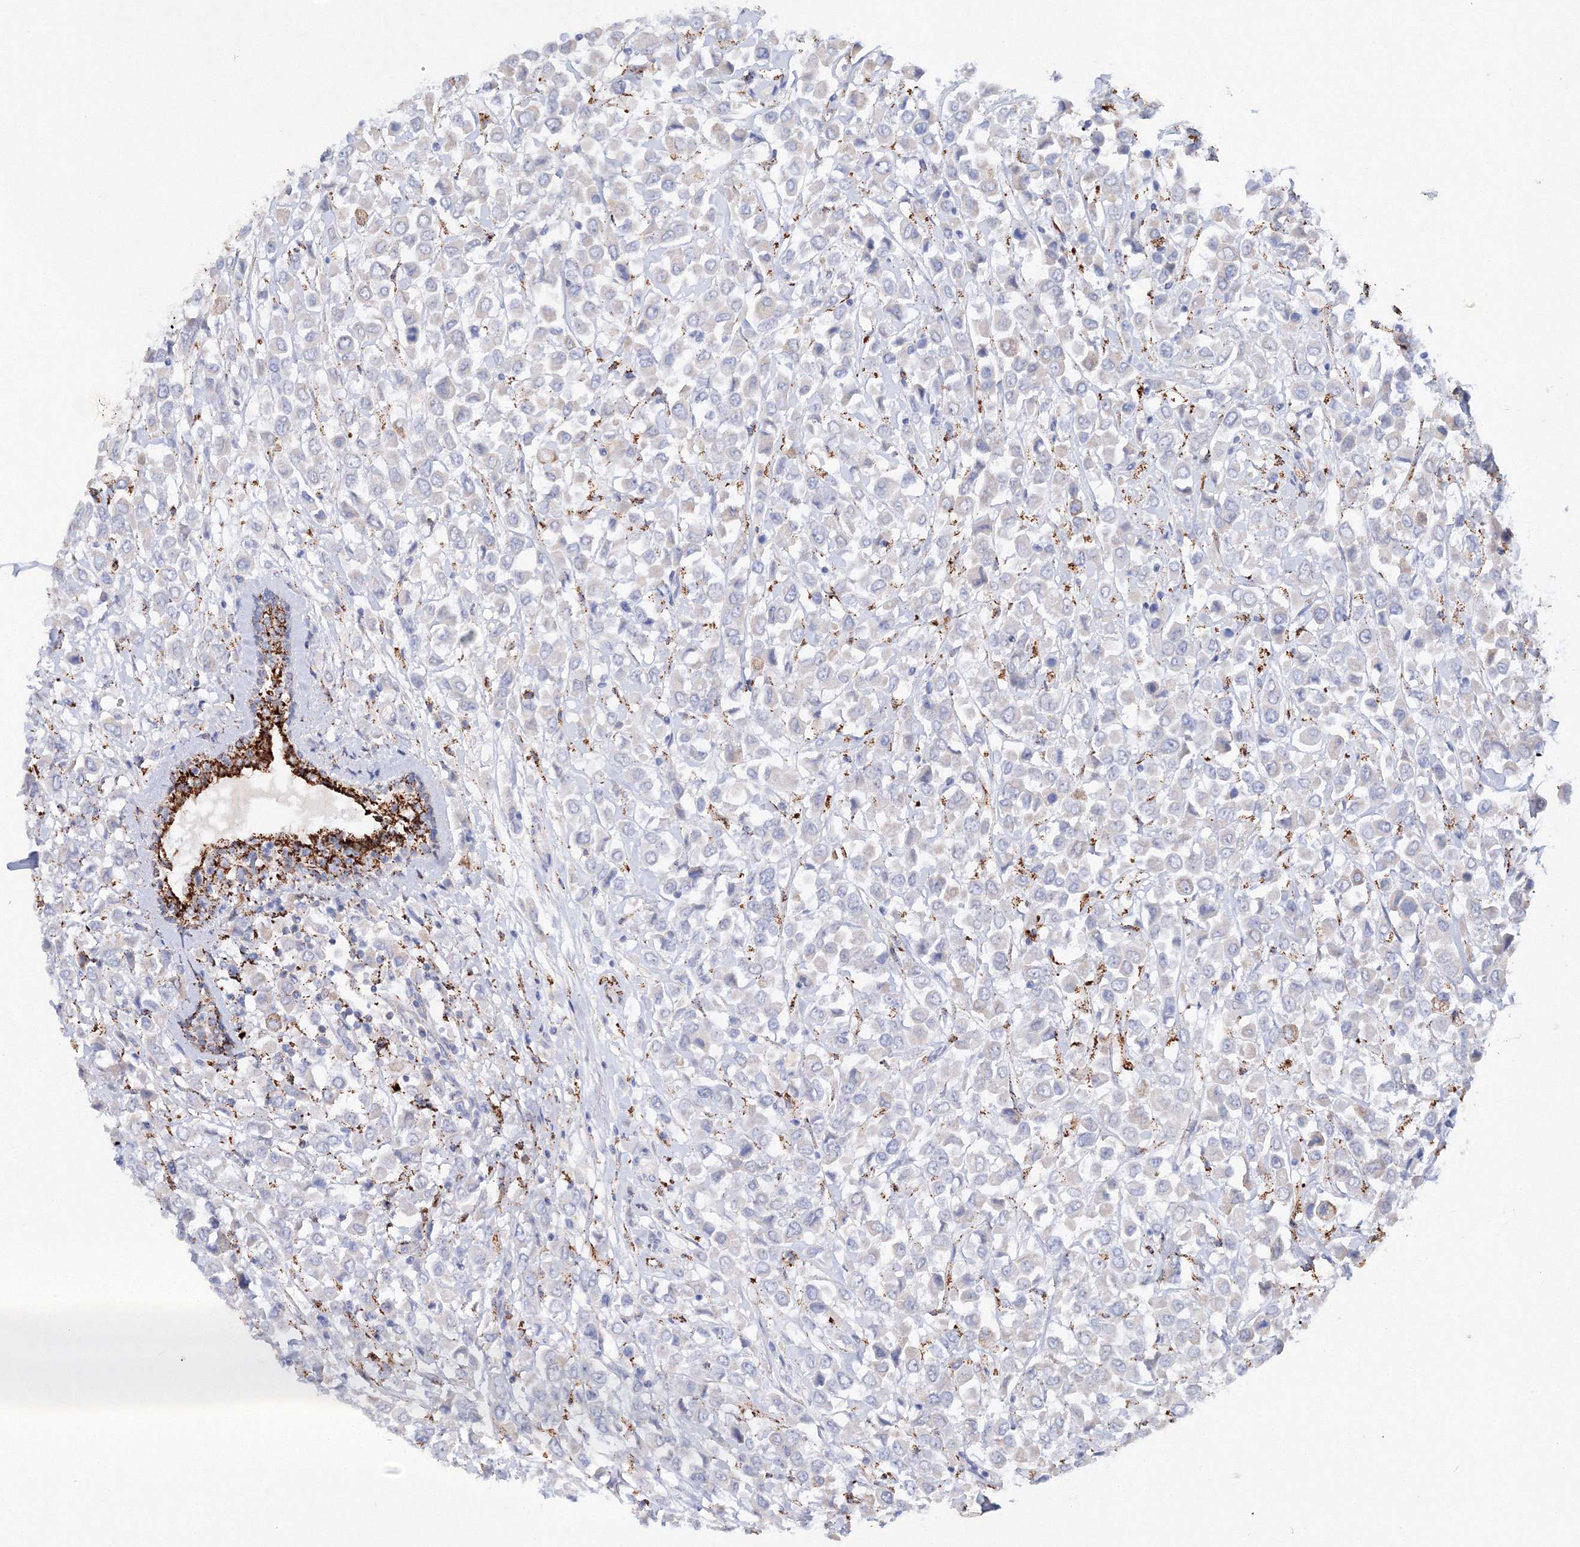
{"staining": {"intensity": "negative", "quantity": "none", "location": "none"}, "tissue": "breast cancer", "cell_type": "Tumor cells", "image_type": "cancer", "snomed": [{"axis": "morphology", "description": "Duct carcinoma"}, {"axis": "topography", "description": "Breast"}], "caption": "Breast cancer (invasive ductal carcinoma) was stained to show a protein in brown. There is no significant positivity in tumor cells. Nuclei are stained in blue.", "gene": "MERTK", "patient": {"sex": "female", "age": 61}}